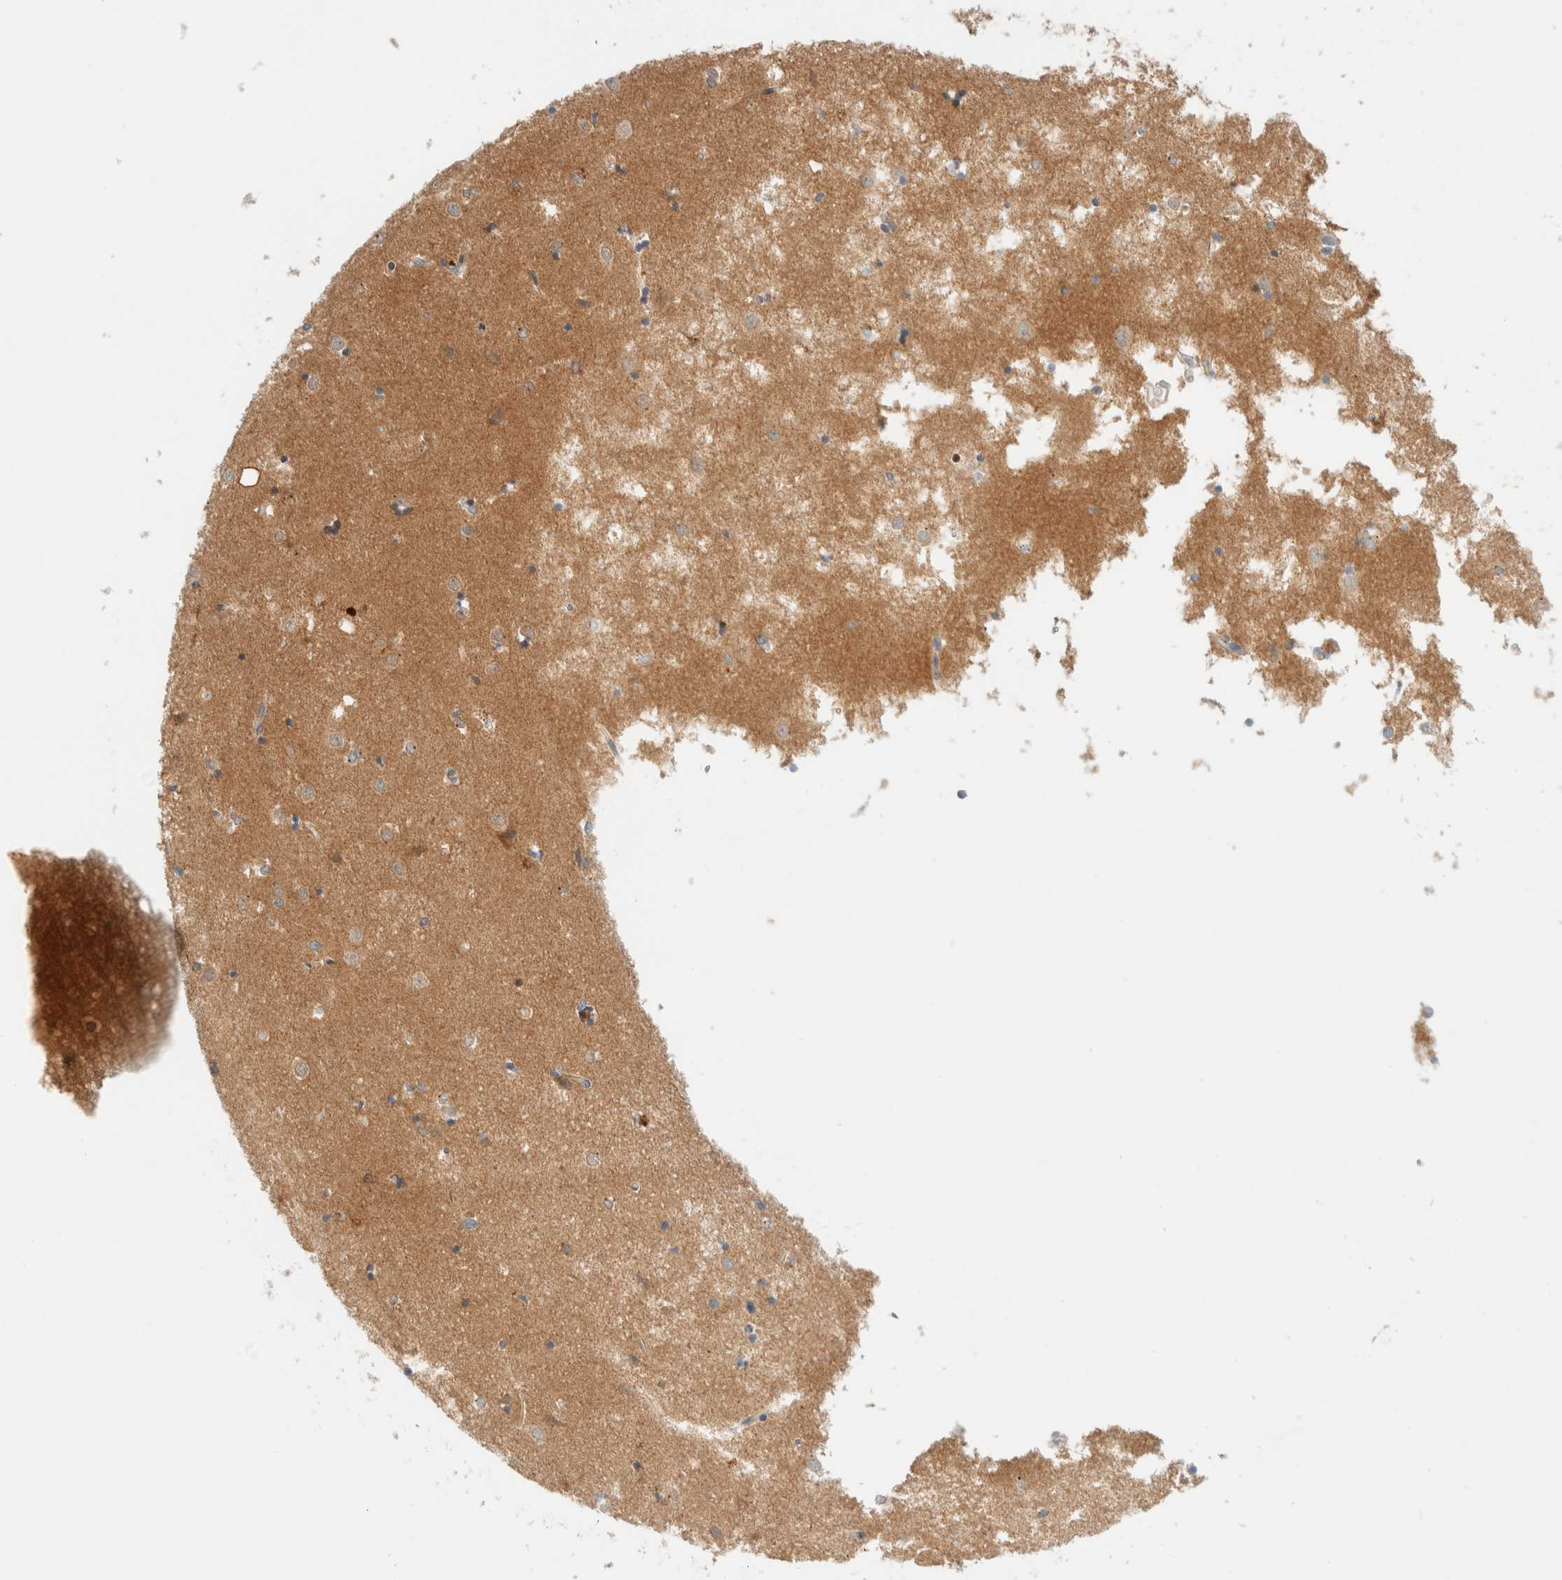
{"staining": {"intensity": "moderate", "quantity": "<25%", "location": "cytoplasmic/membranous"}, "tissue": "caudate", "cell_type": "Glial cells", "image_type": "normal", "snomed": [{"axis": "morphology", "description": "Normal tissue, NOS"}, {"axis": "topography", "description": "Lateral ventricle wall"}], "caption": "Immunohistochemical staining of benign human caudate displays low levels of moderate cytoplasmic/membranous staining in approximately <25% of glial cells.", "gene": "PCYT2", "patient": {"sex": "male", "age": 45}}